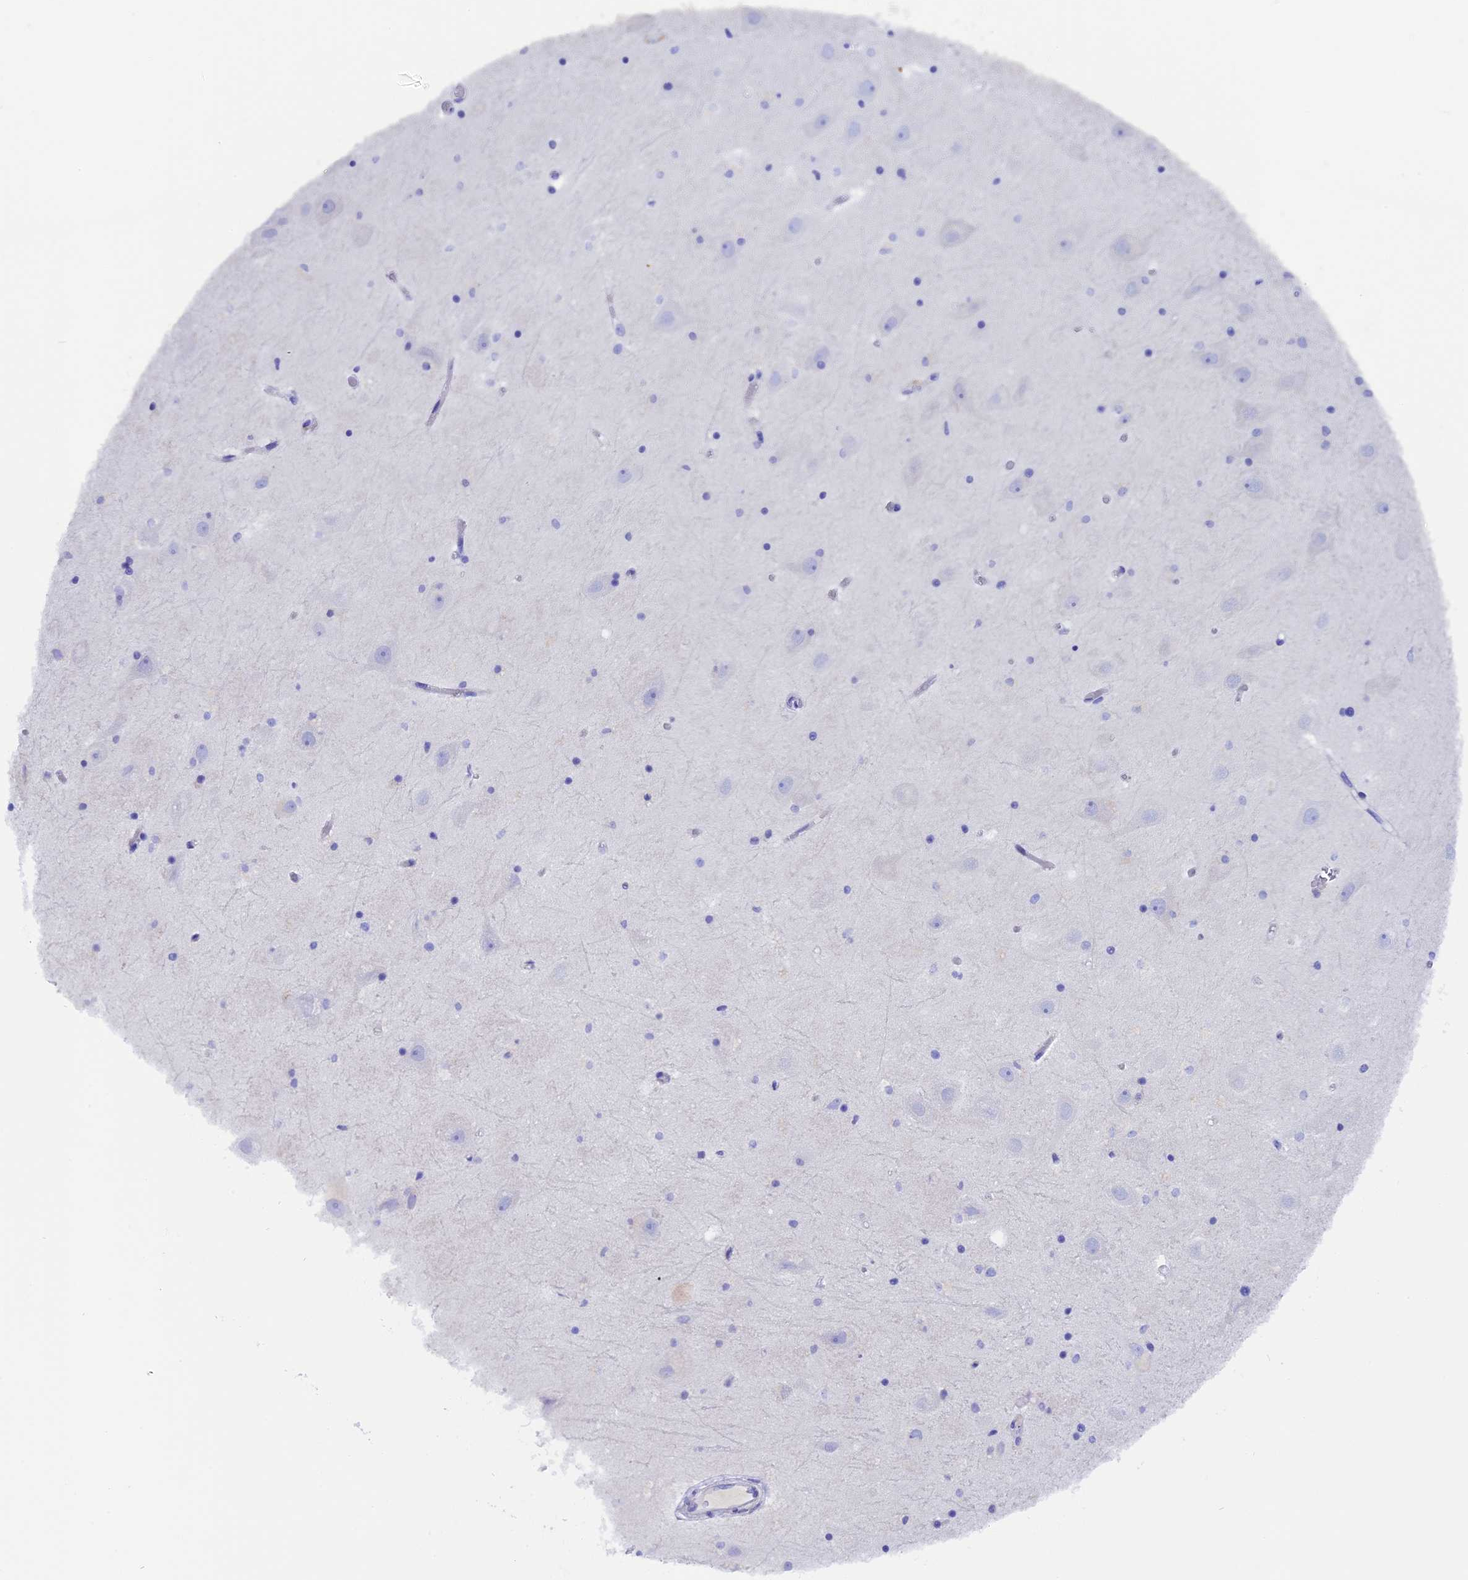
{"staining": {"intensity": "negative", "quantity": "none", "location": "none"}, "tissue": "hippocampus", "cell_type": "Glial cells", "image_type": "normal", "snomed": [{"axis": "morphology", "description": "Normal tissue, NOS"}, {"axis": "topography", "description": "Hippocampus"}], "caption": "Immunohistochemical staining of normal hippocampus shows no significant staining in glial cells.", "gene": "FKBP11", "patient": {"sex": "female", "age": 52}}